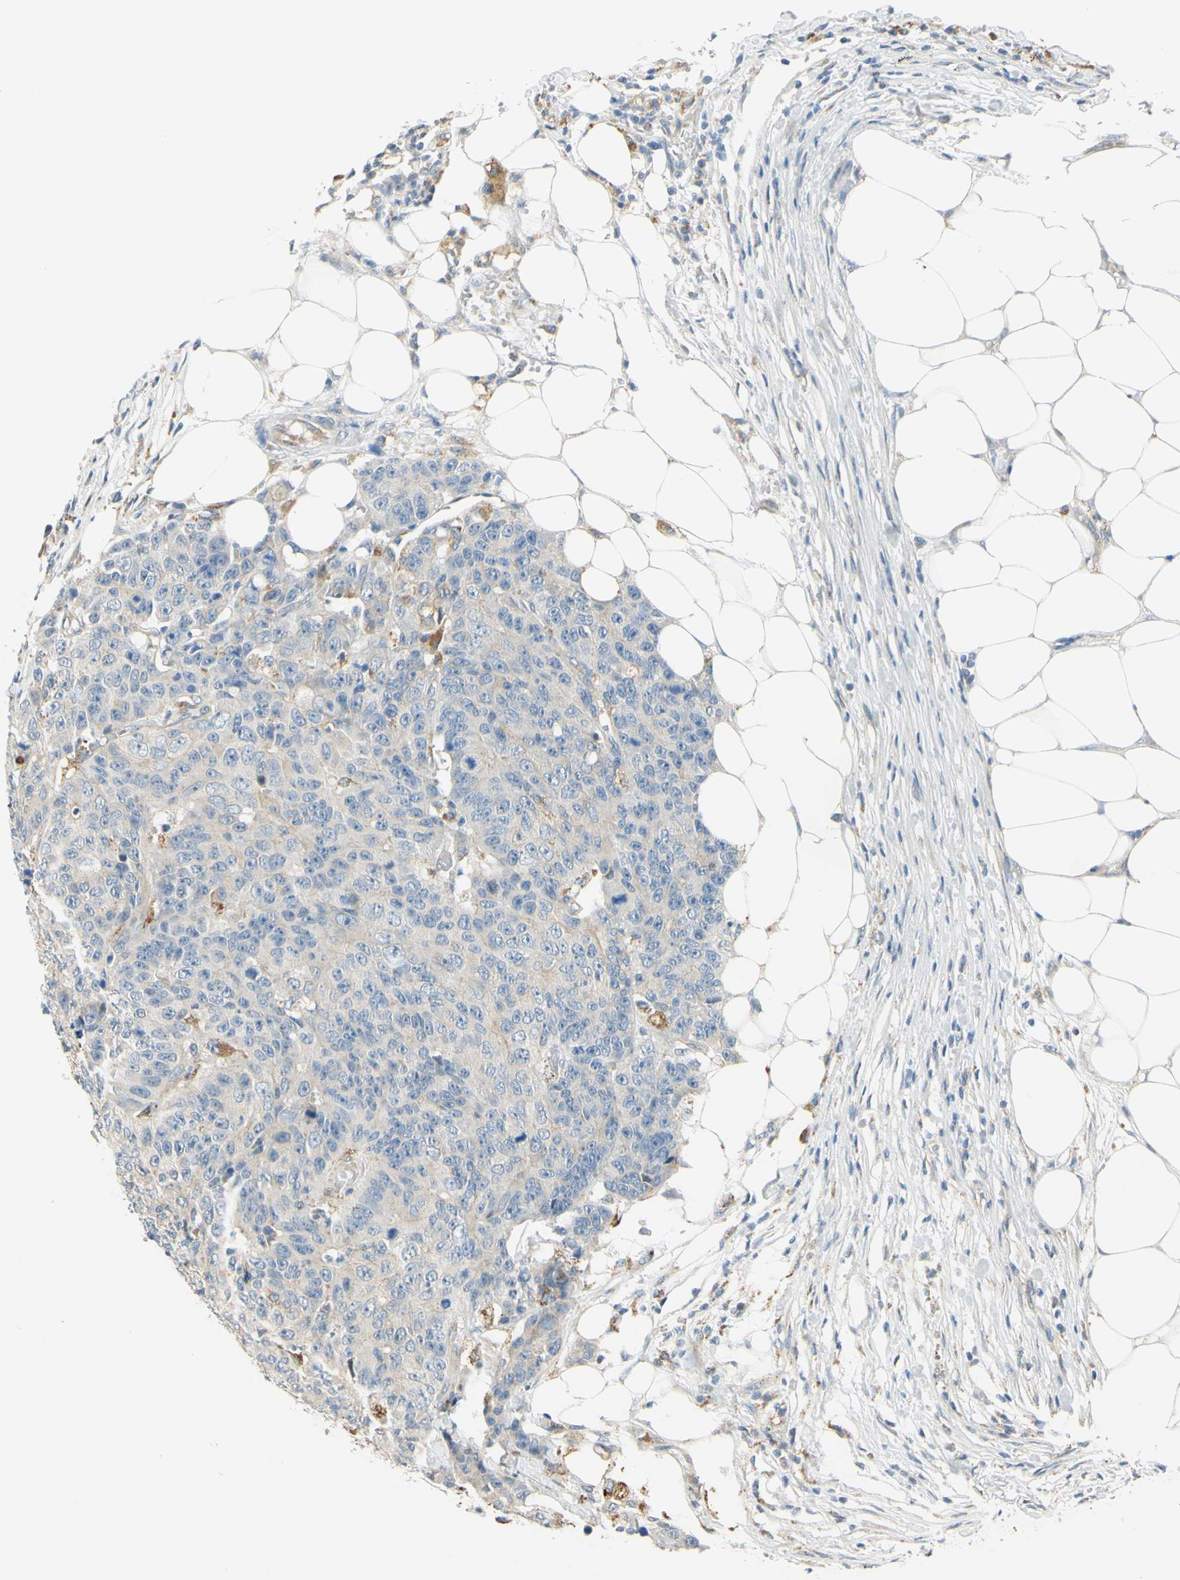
{"staining": {"intensity": "negative", "quantity": "none", "location": "none"}, "tissue": "colorectal cancer", "cell_type": "Tumor cells", "image_type": "cancer", "snomed": [{"axis": "morphology", "description": "Adenocarcinoma, NOS"}, {"axis": "topography", "description": "Colon"}], "caption": "This is an immunohistochemistry (IHC) photomicrograph of human colorectal cancer. There is no staining in tumor cells.", "gene": "LAMA3", "patient": {"sex": "female", "age": 86}}